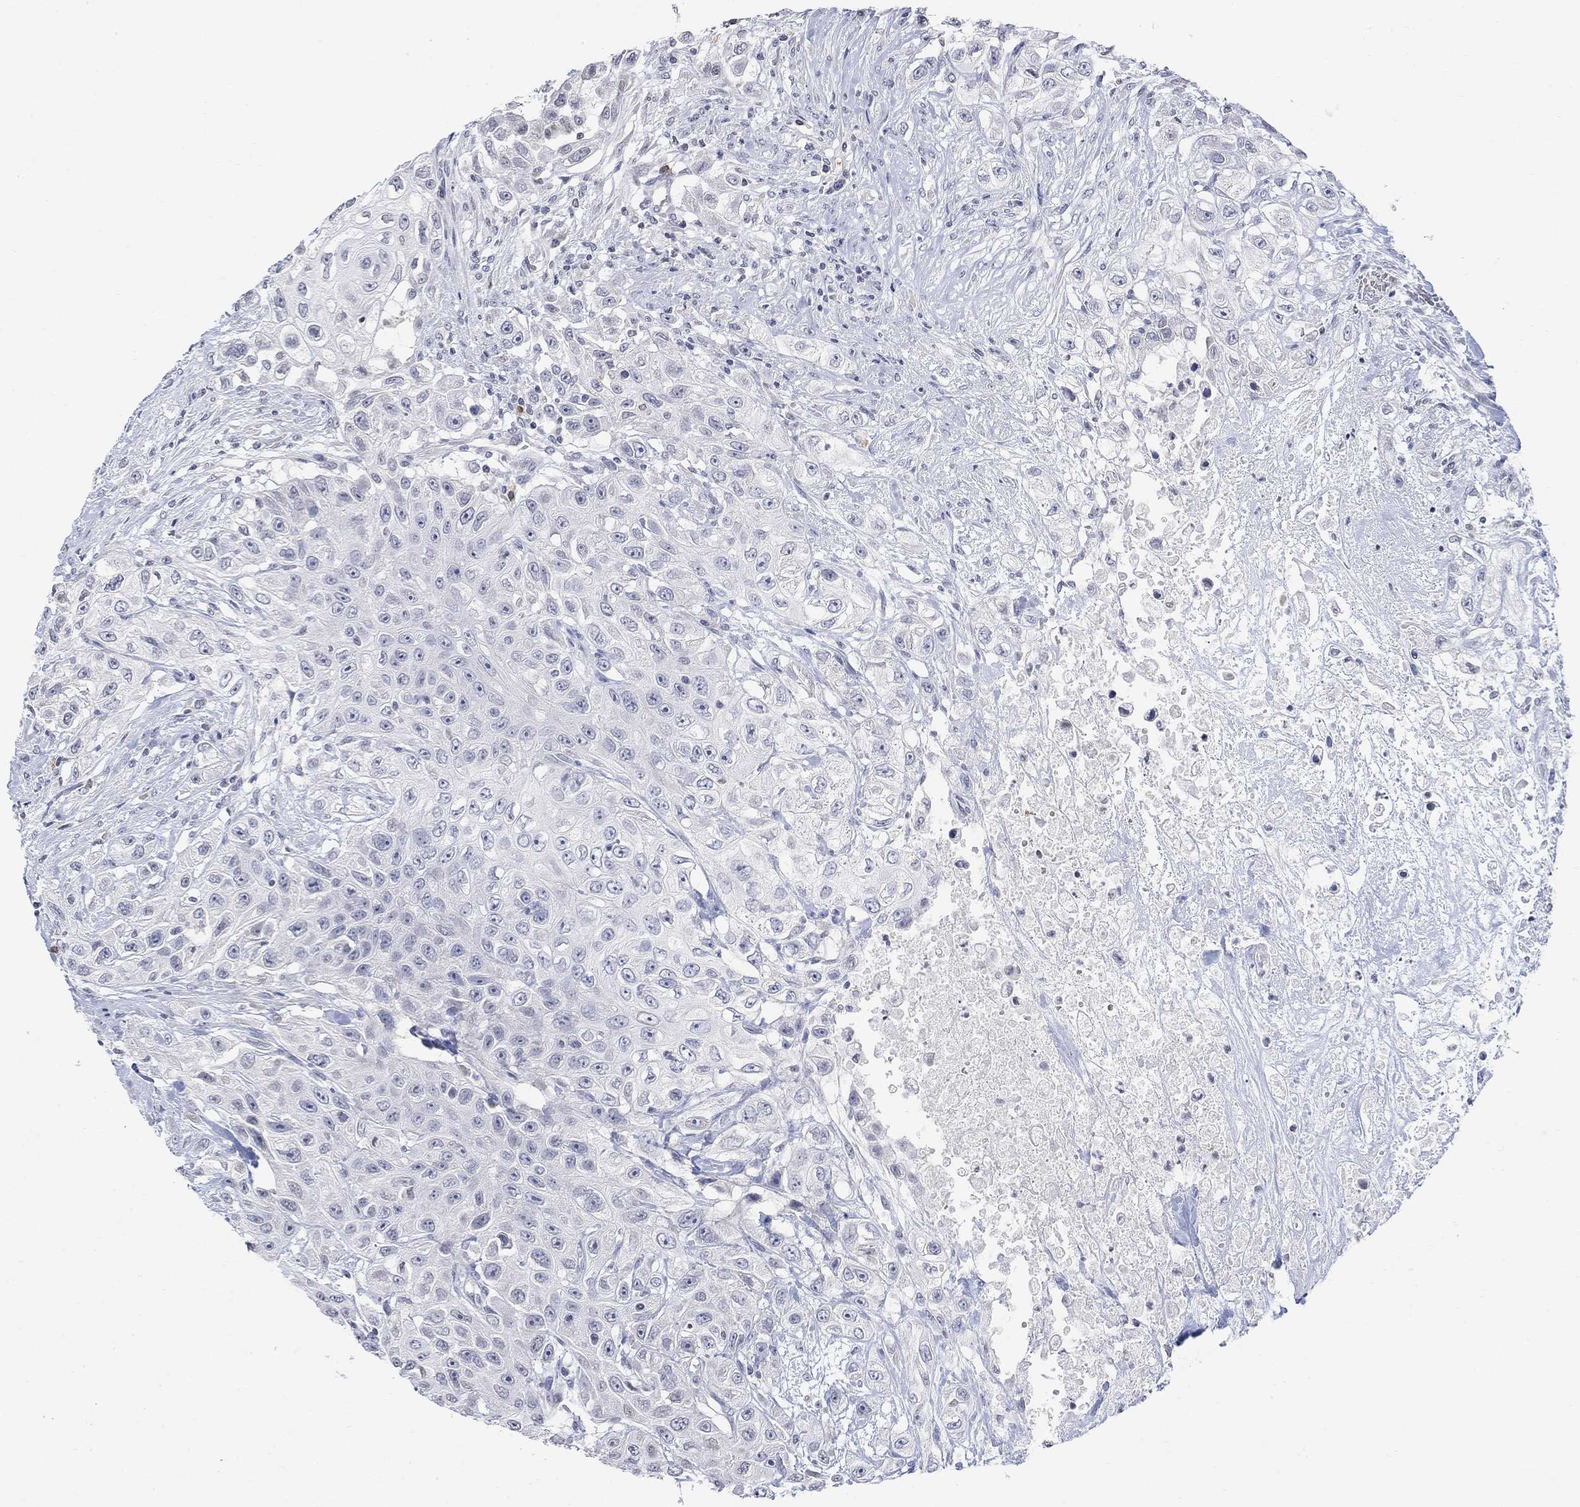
{"staining": {"intensity": "negative", "quantity": "none", "location": "none"}, "tissue": "urothelial cancer", "cell_type": "Tumor cells", "image_type": "cancer", "snomed": [{"axis": "morphology", "description": "Urothelial carcinoma, High grade"}, {"axis": "topography", "description": "Urinary bladder"}], "caption": "Histopathology image shows no protein staining in tumor cells of urothelial carcinoma (high-grade) tissue. Brightfield microscopy of immunohistochemistry stained with DAB (brown) and hematoxylin (blue), captured at high magnification.", "gene": "TMEM255A", "patient": {"sex": "female", "age": 56}}